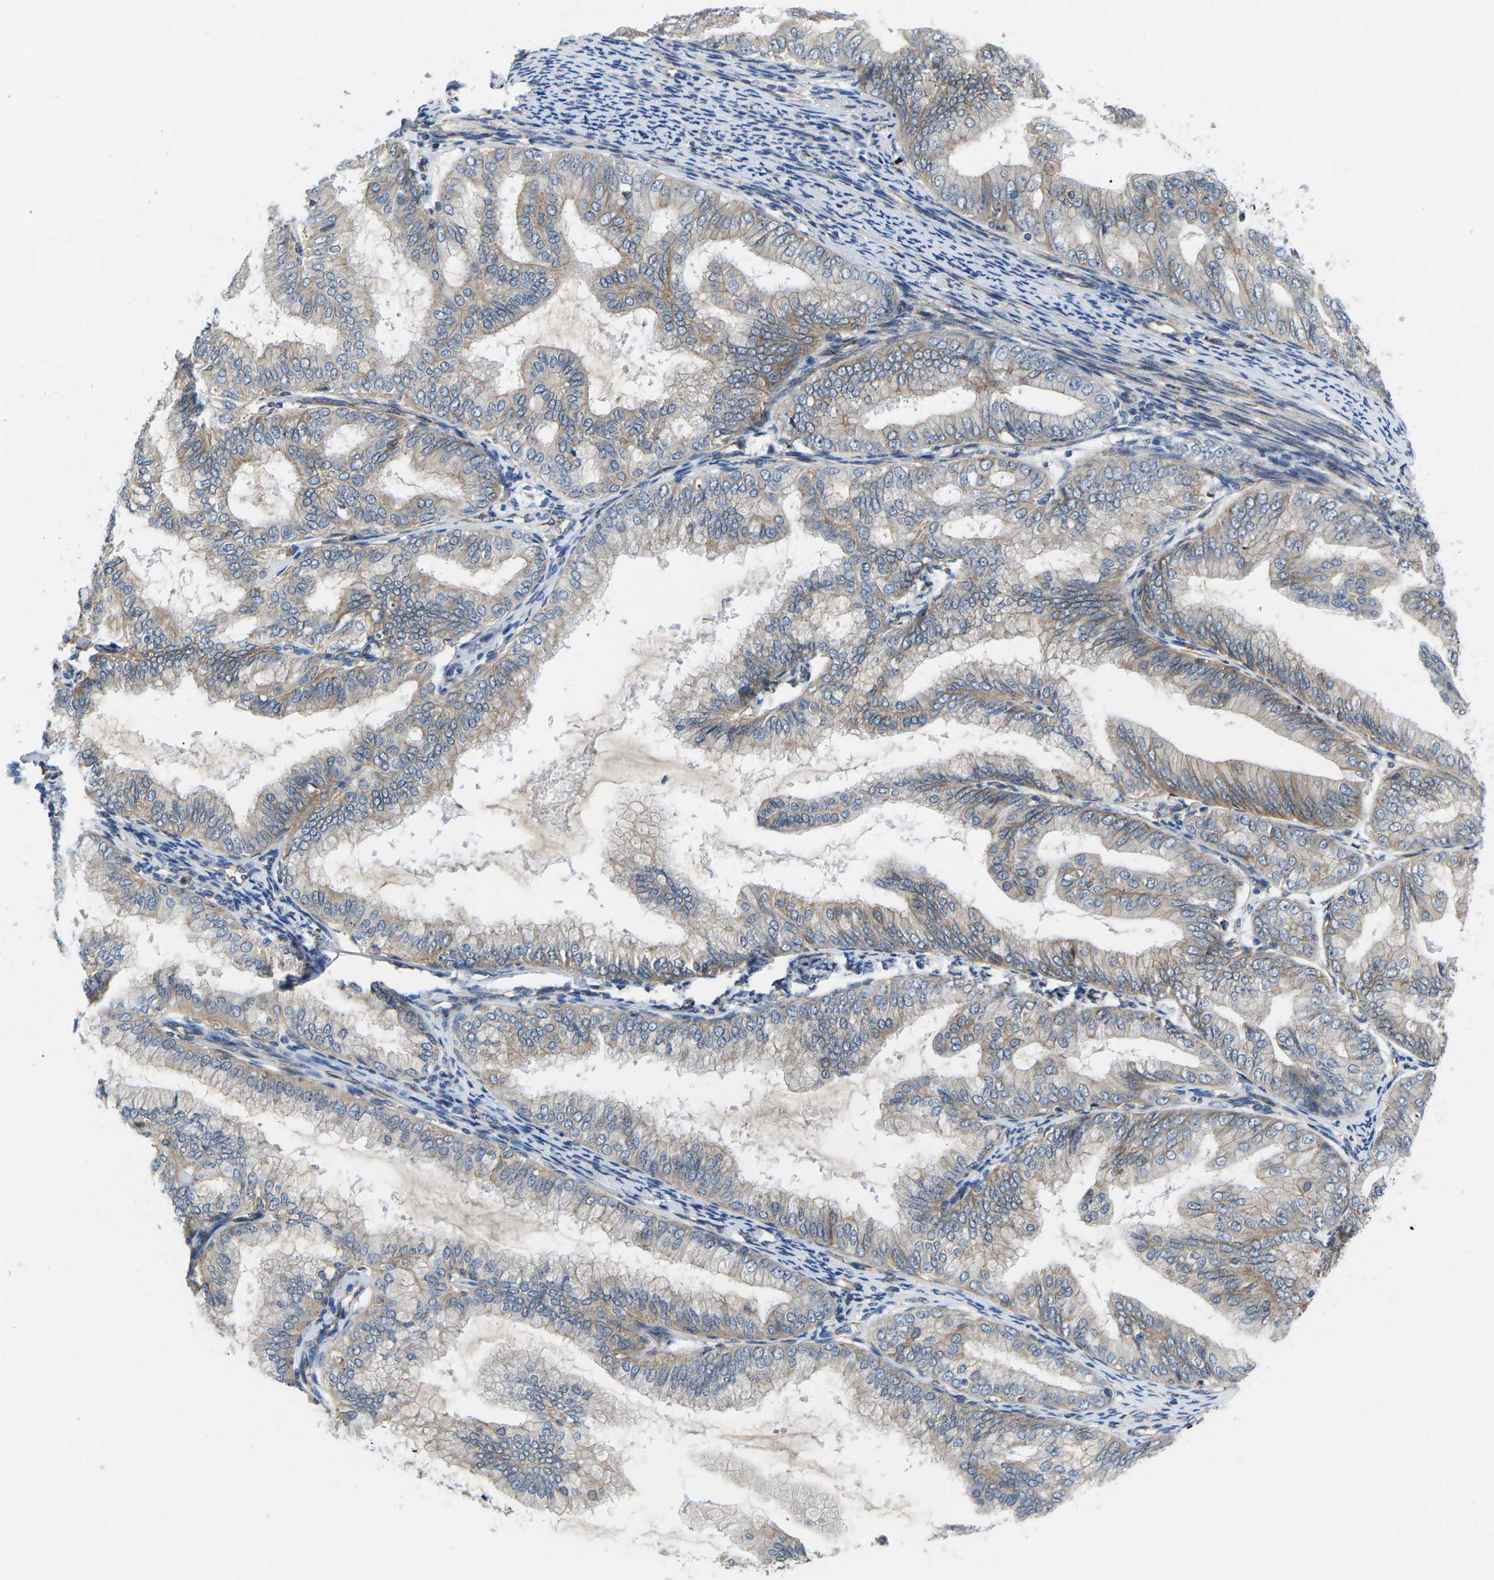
{"staining": {"intensity": "moderate", "quantity": ">75%", "location": "cytoplasmic/membranous"}, "tissue": "endometrial cancer", "cell_type": "Tumor cells", "image_type": "cancer", "snomed": [{"axis": "morphology", "description": "Adenocarcinoma, NOS"}, {"axis": "topography", "description": "Endometrium"}], "caption": "There is medium levels of moderate cytoplasmic/membranous positivity in tumor cells of endometrial cancer, as demonstrated by immunohistochemical staining (brown color).", "gene": "CTNND1", "patient": {"sex": "female", "age": 63}}